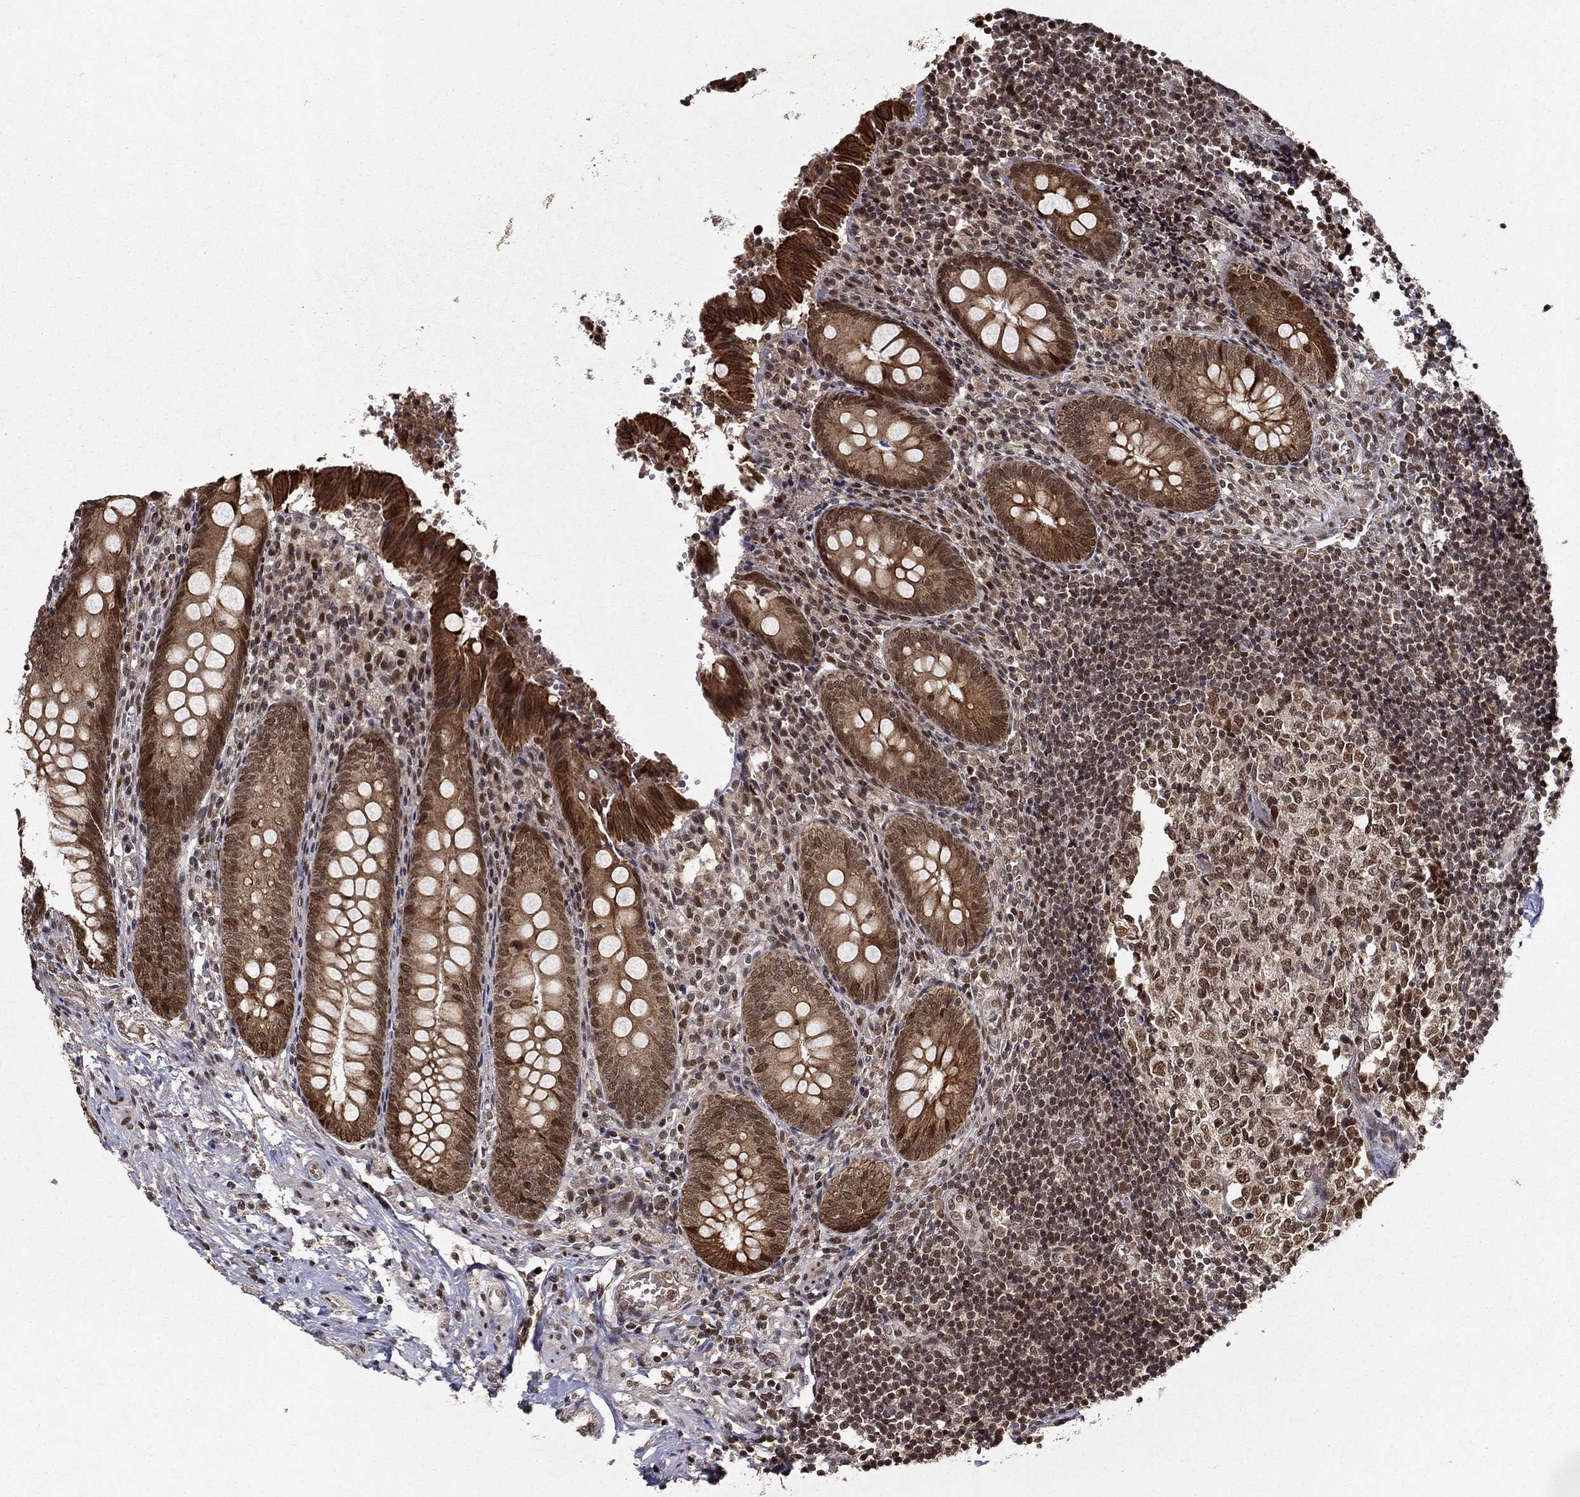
{"staining": {"intensity": "moderate", "quantity": "25%-75%", "location": "cytoplasmic/membranous,nuclear"}, "tissue": "appendix", "cell_type": "Glandular cells", "image_type": "normal", "snomed": [{"axis": "morphology", "description": "Normal tissue, NOS"}, {"axis": "topography", "description": "Appendix"}], "caption": "This is a micrograph of IHC staining of normal appendix, which shows moderate expression in the cytoplasmic/membranous,nuclear of glandular cells.", "gene": "CDCA7L", "patient": {"sex": "female", "age": 23}}